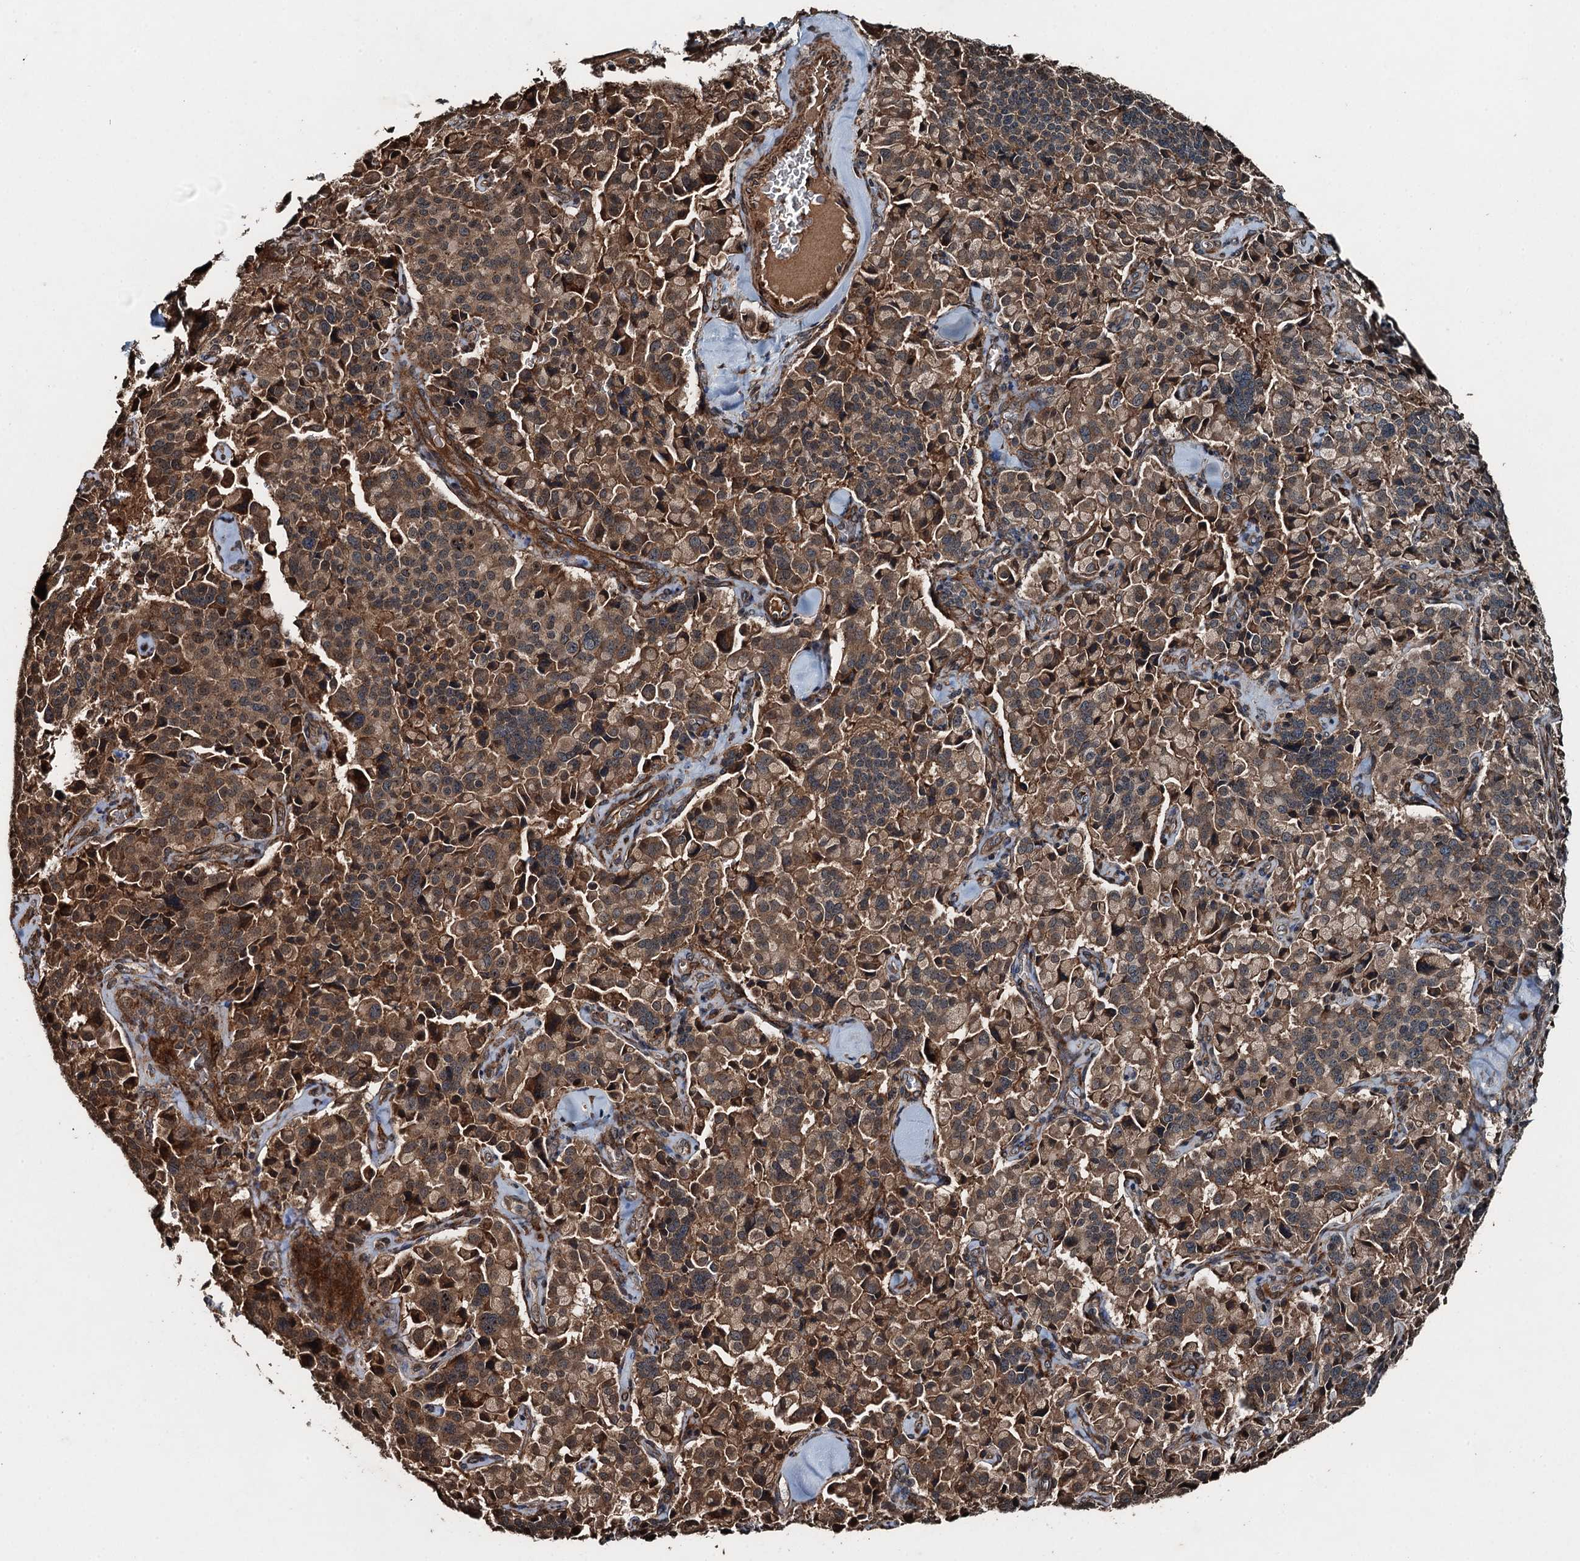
{"staining": {"intensity": "moderate", "quantity": ">75%", "location": "cytoplasmic/membranous,nuclear"}, "tissue": "pancreatic cancer", "cell_type": "Tumor cells", "image_type": "cancer", "snomed": [{"axis": "morphology", "description": "Adenocarcinoma, NOS"}, {"axis": "topography", "description": "Pancreas"}], "caption": "Immunohistochemistry (IHC) of human pancreatic adenocarcinoma displays medium levels of moderate cytoplasmic/membranous and nuclear staining in about >75% of tumor cells.", "gene": "TCTN1", "patient": {"sex": "male", "age": 65}}